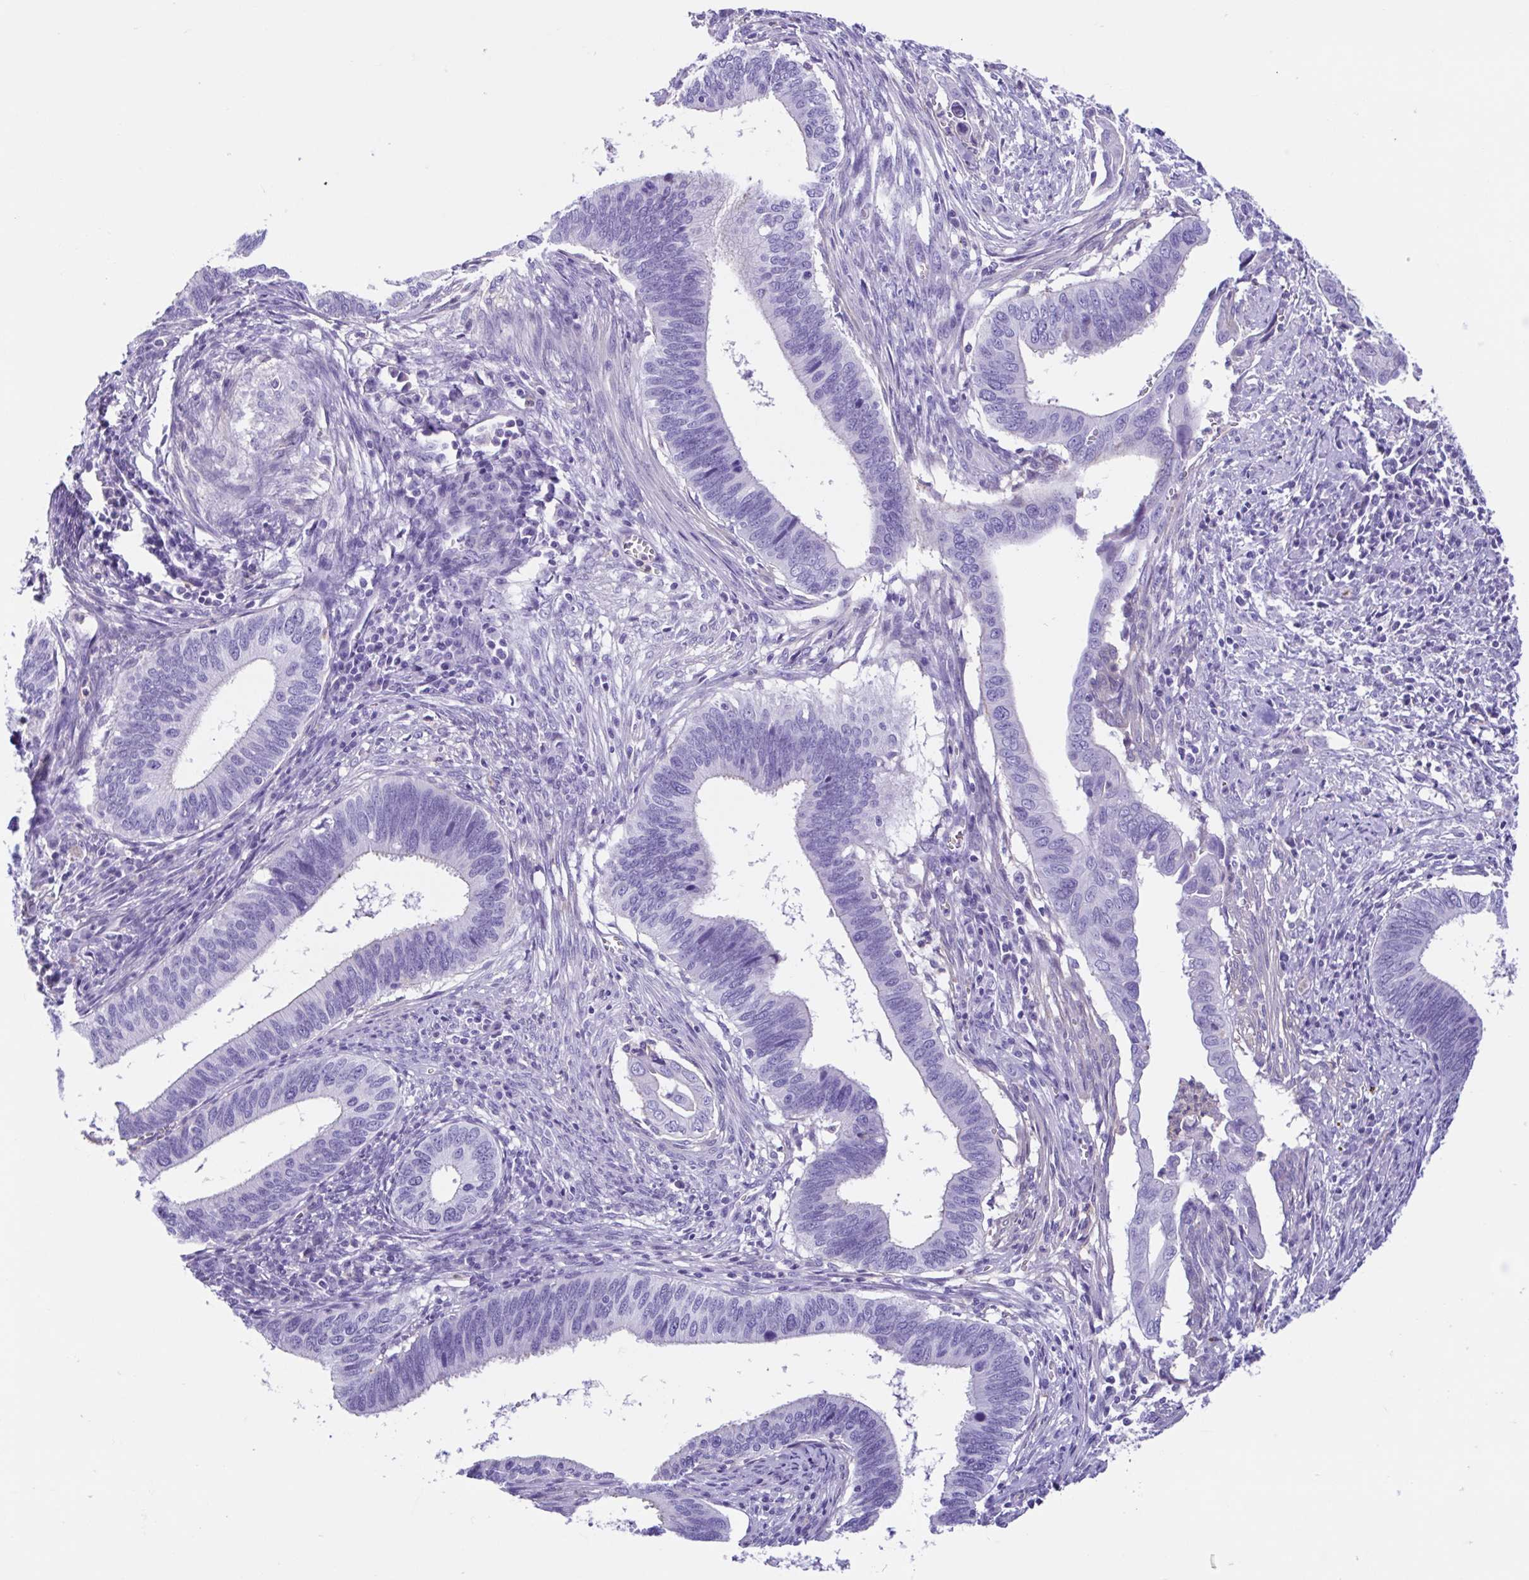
{"staining": {"intensity": "negative", "quantity": "none", "location": "none"}, "tissue": "cervical cancer", "cell_type": "Tumor cells", "image_type": "cancer", "snomed": [{"axis": "morphology", "description": "Adenocarcinoma, NOS"}, {"axis": "topography", "description": "Cervix"}], "caption": "The image shows no significant positivity in tumor cells of cervical cancer.", "gene": "CYP11B1", "patient": {"sex": "female", "age": 42}}